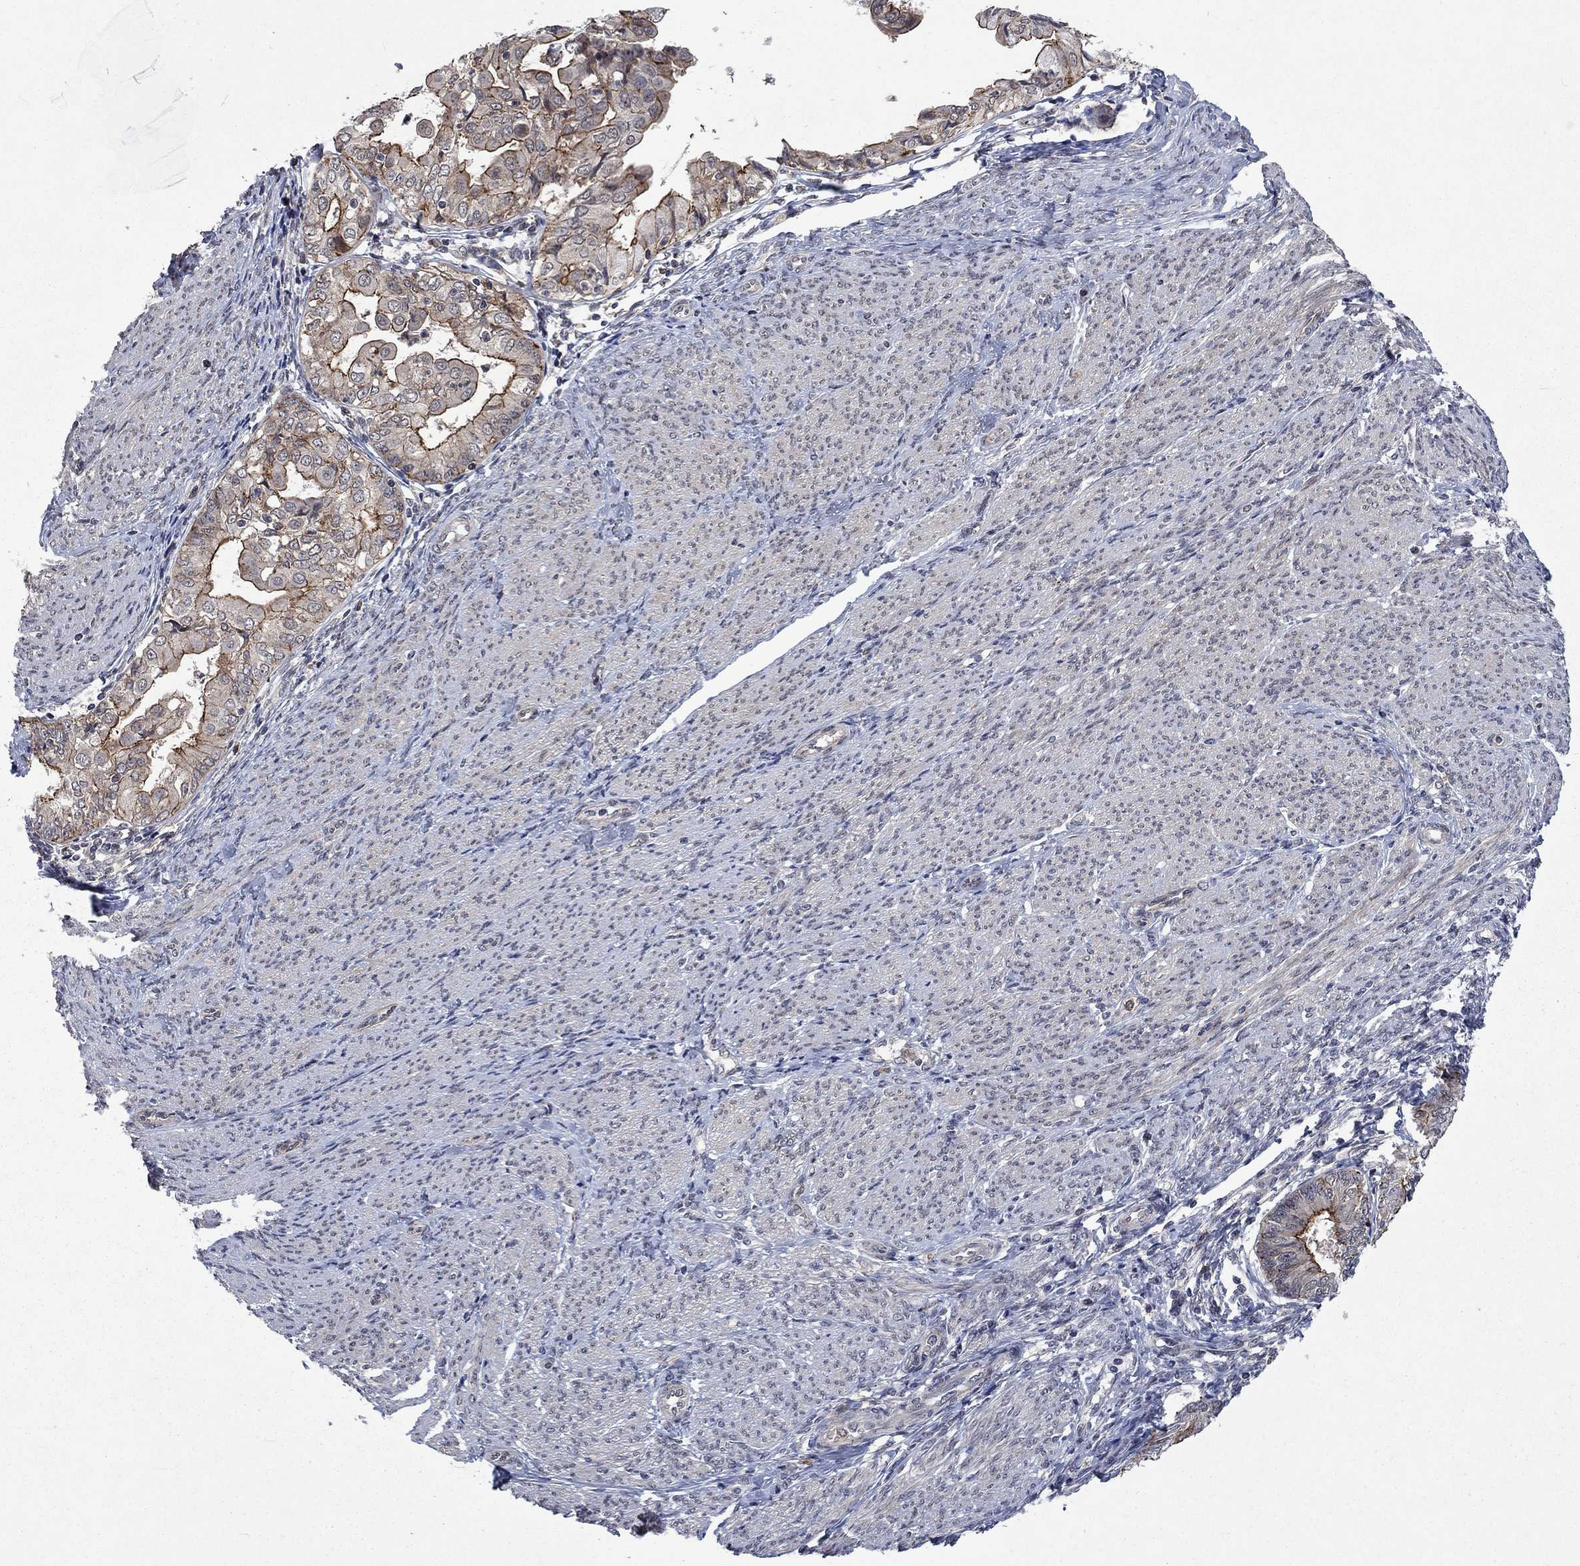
{"staining": {"intensity": "strong", "quantity": "25%-75%", "location": "cytoplasmic/membranous"}, "tissue": "endometrial cancer", "cell_type": "Tumor cells", "image_type": "cancer", "snomed": [{"axis": "morphology", "description": "Adenocarcinoma, NOS"}, {"axis": "topography", "description": "Endometrium"}], "caption": "Strong cytoplasmic/membranous expression is seen in about 25%-75% of tumor cells in endometrial cancer (adenocarcinoma). Using DAB (brown) and hematoxylin (blue) stains, captured at high magnification using brightfield microscopy.", "gene": "PPP1R9A", "patient": {"sex": "female", "age": 68}}